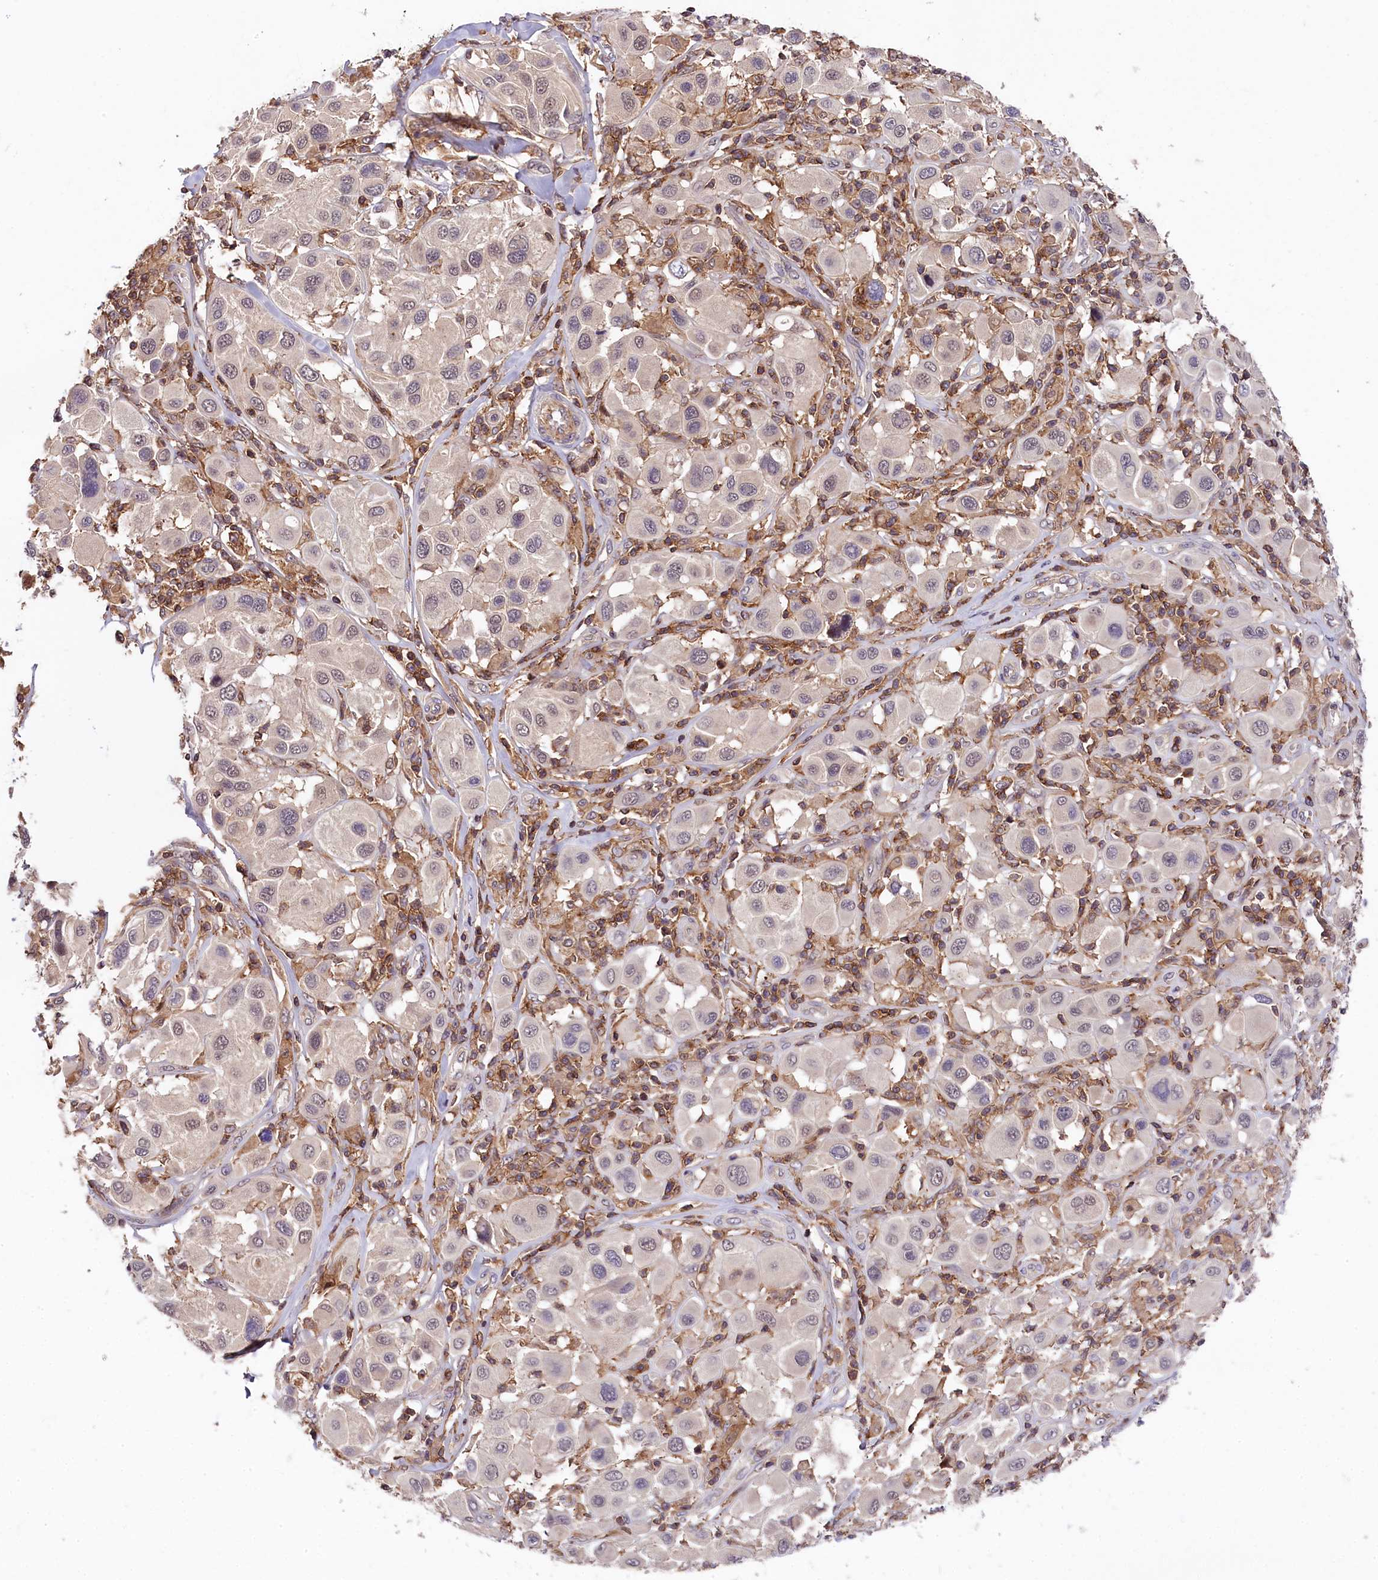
{"staining": {"intensity": "weak", "quantity": "<25%", "location": "nuclear"}, "tissue": "melanoma", "cell_type": "Tumor cells", "image_type": "cancer", "snomed": [{"axis": "morphology", "description": "Malignant melanoma, Metastatic site"}, {"axis": "topography", "description": "Skin"}], "caption": "Immunohistochemical staining of malignant melanoma (metastatic site) shows no significant expression in tumor cells.", "gene": "SKIDA1", "patient": {"sex": "male", "age": 41}}